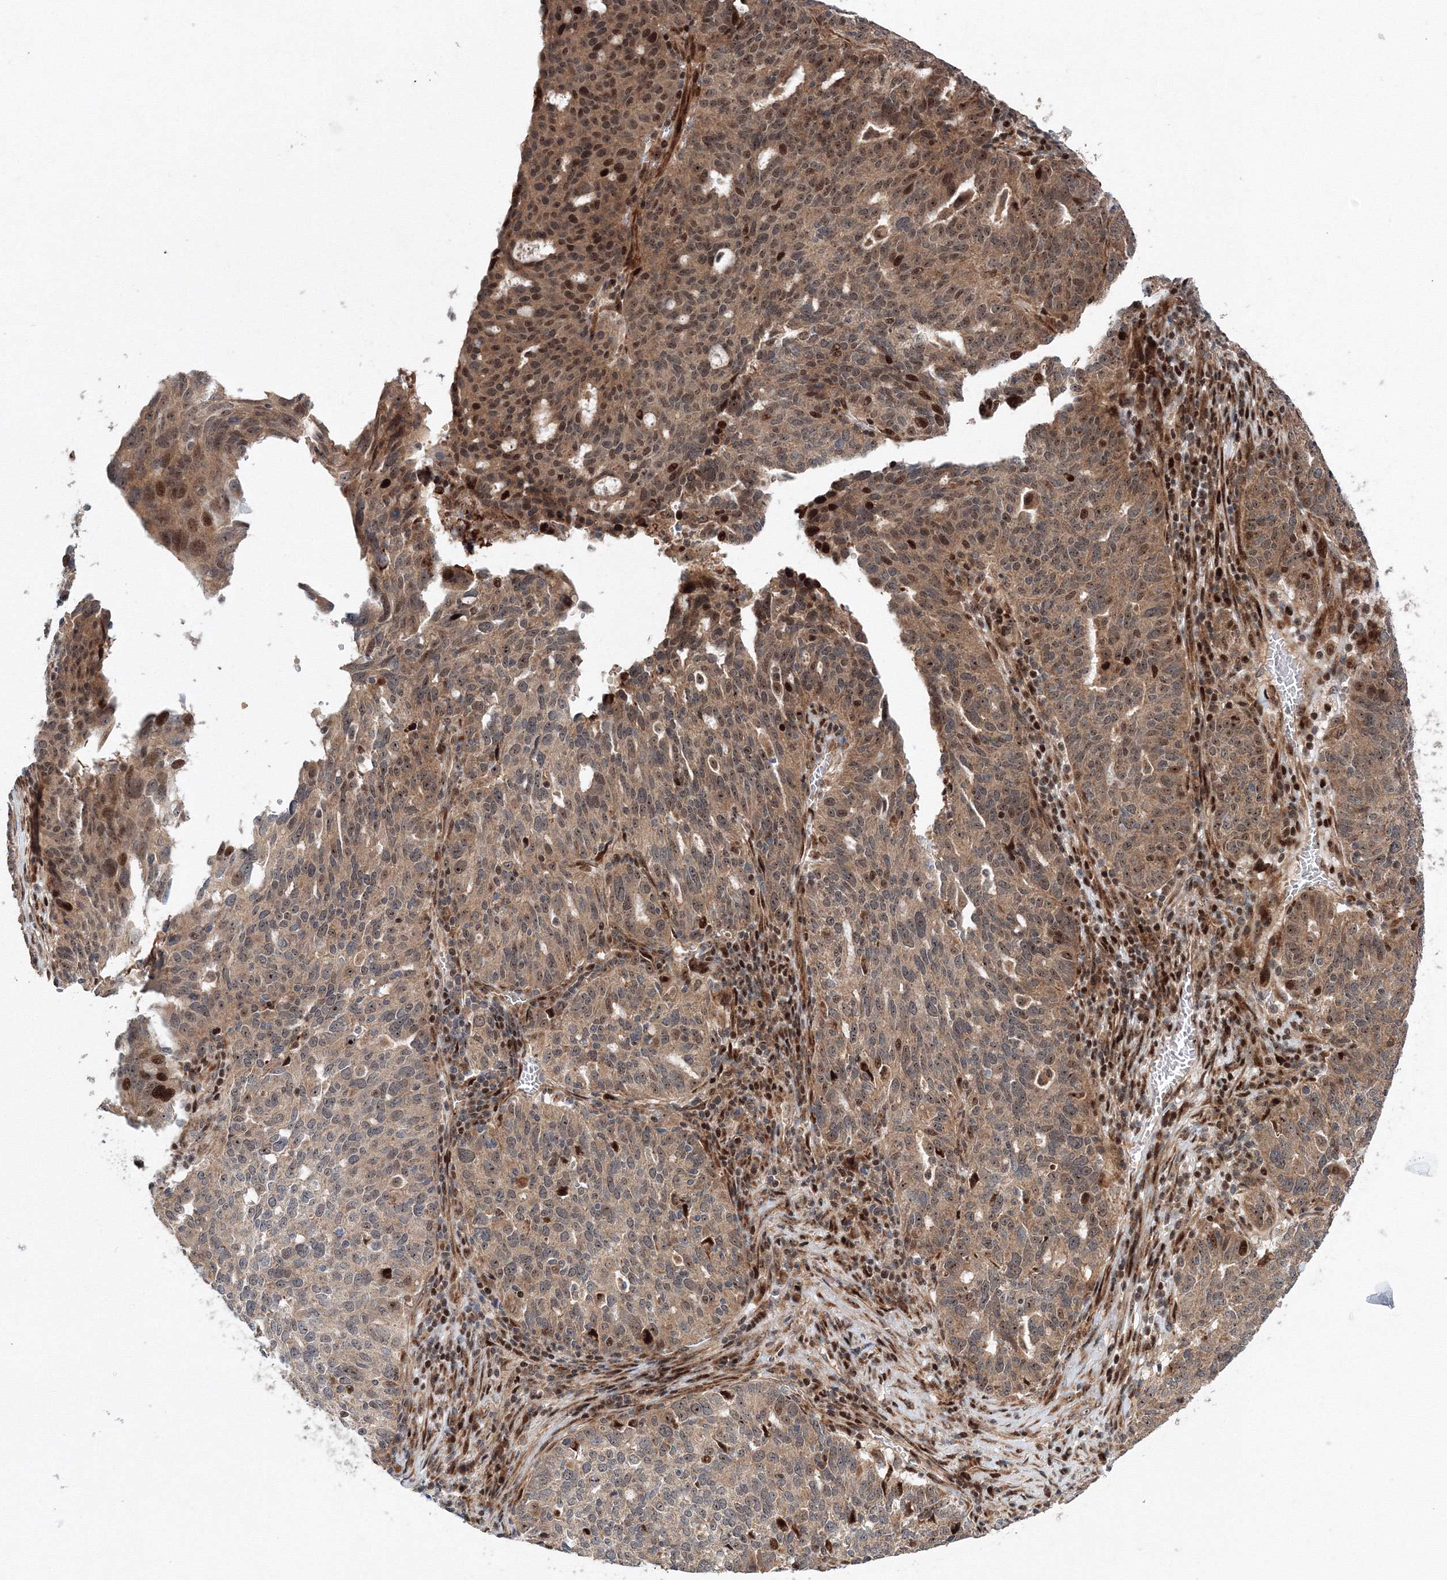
{"staining": {"intensity": "strong", "quantity": "25%-75%", "location": "cytoplasmic/membranous,nuclear"}, "tissue": "ovarian cancer", "cell_type": "Tumor cells", "image_type": "cancer", "snomed": [{"axis": "morphology", "description": "Cystadenocarcinoma, serous, NOS"}, {"axis": "topography", "description": "Ovary"}], "caption": "A high-resolution image shows immunohistochemistry (IHC) staining of ovarian serous cystadenocarcinoma, which demonstrates strong cytoplasmic/membranous and nuclear positivity in about 25%-75% of tumor cells. The staining was performed using DAB, with brown indicating positive protein expression. Nuclei are stained blue with hematoxylin.", "gene": "ANKAR", "patient": {"sex": "female", "age": 59}}